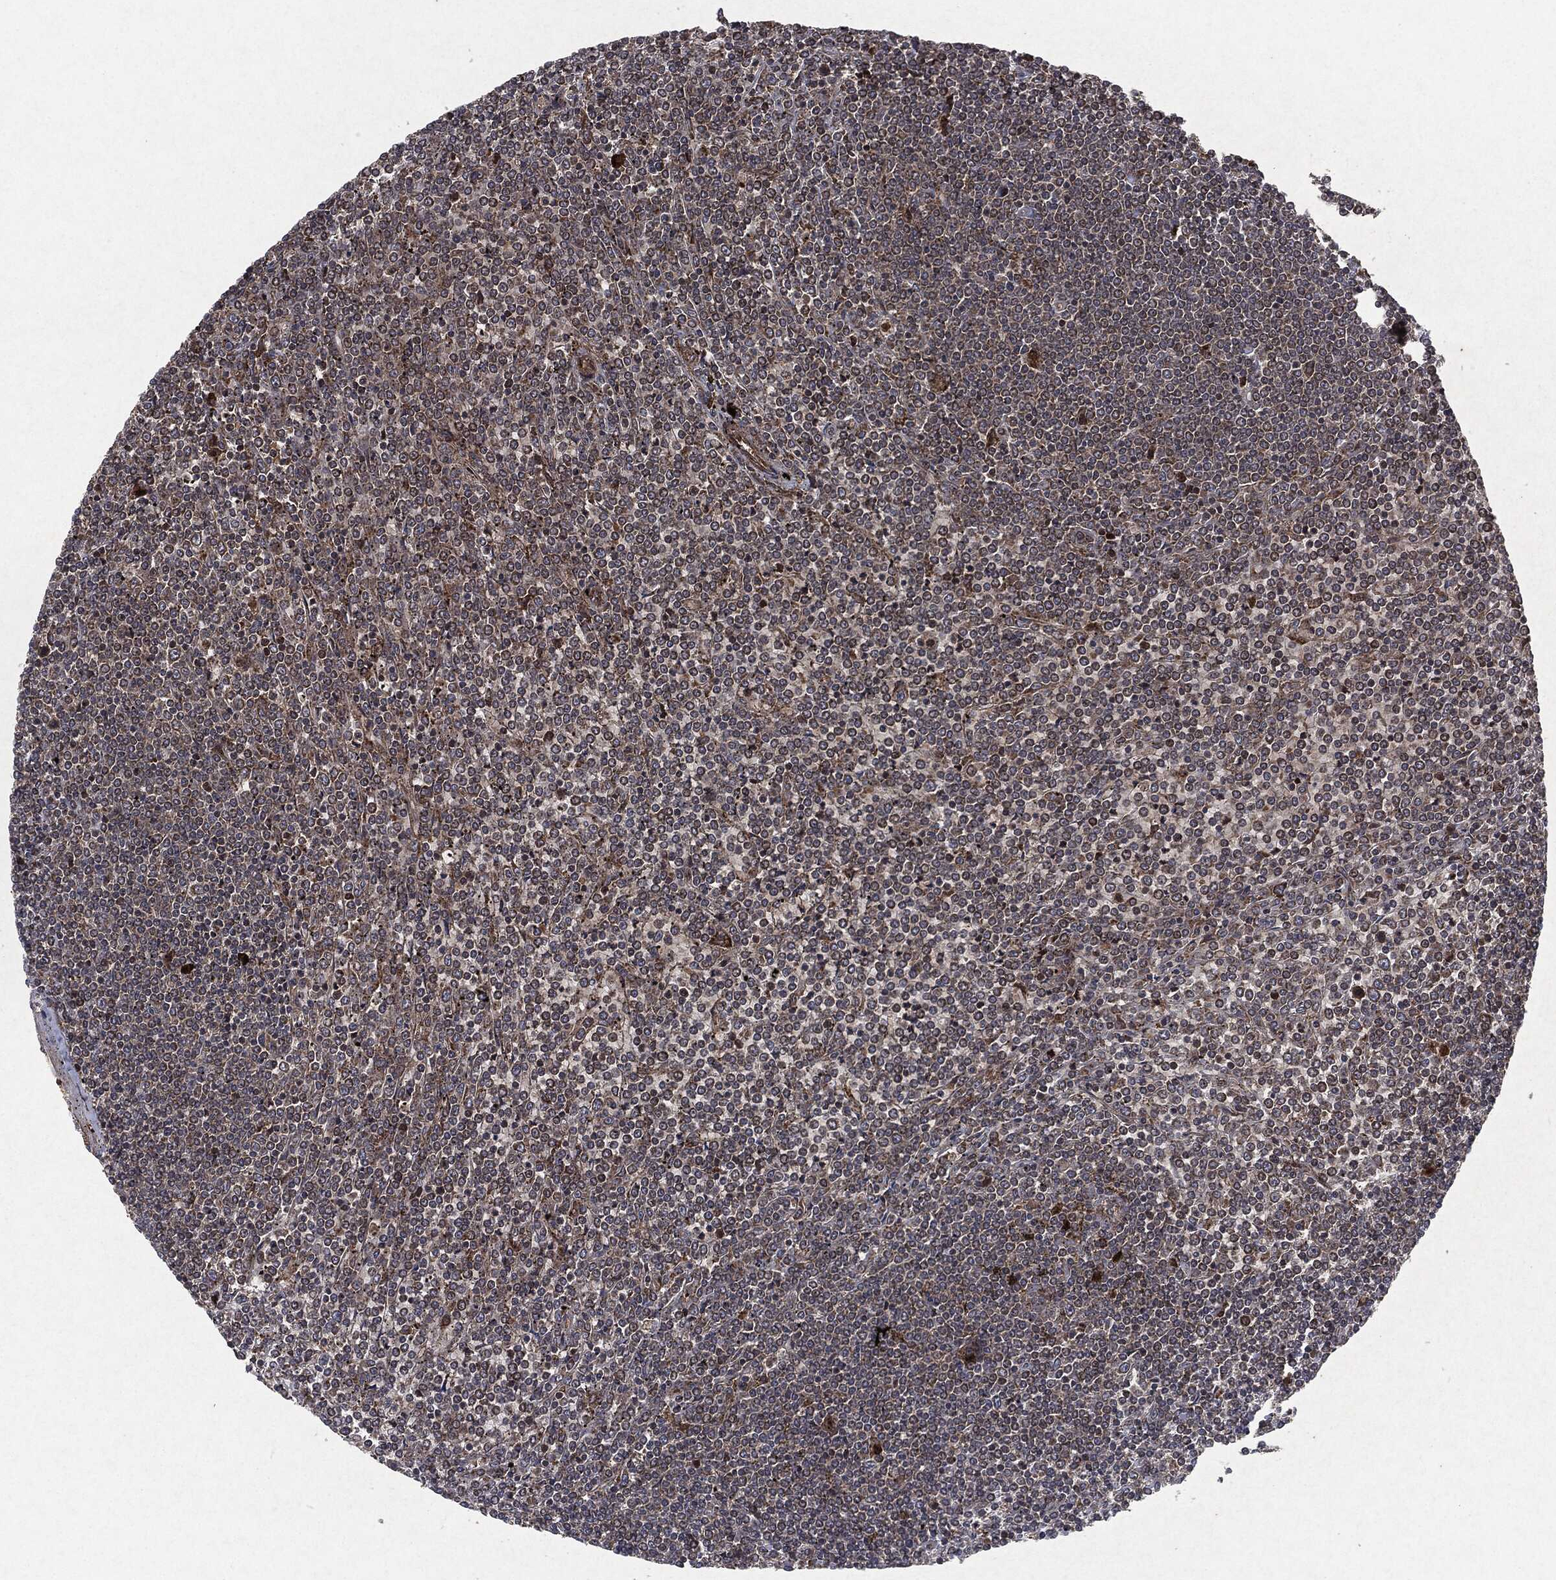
{"staining": {"intensity": "moderate", "quantity": "<25%", "location": "cytoplasmic/membranous"}, "tissue": "lymphoma", "cell_type": "Tumor cells", "image_type": "cancer", "snomed": [{"axis": "morphology", "description": "Malignant lymphoma, non-Hodgkin's type, Low grade"}, {"axis": "topography", "description": "Spleen"}], "caption": "Human malignant lymphoma, non-Hodgkin's type (low-grade) stained with a protein marker displays moderate staining in tumor cells.", "gene": "RAF1", "patient": {"sex": "female", "age": 19}}